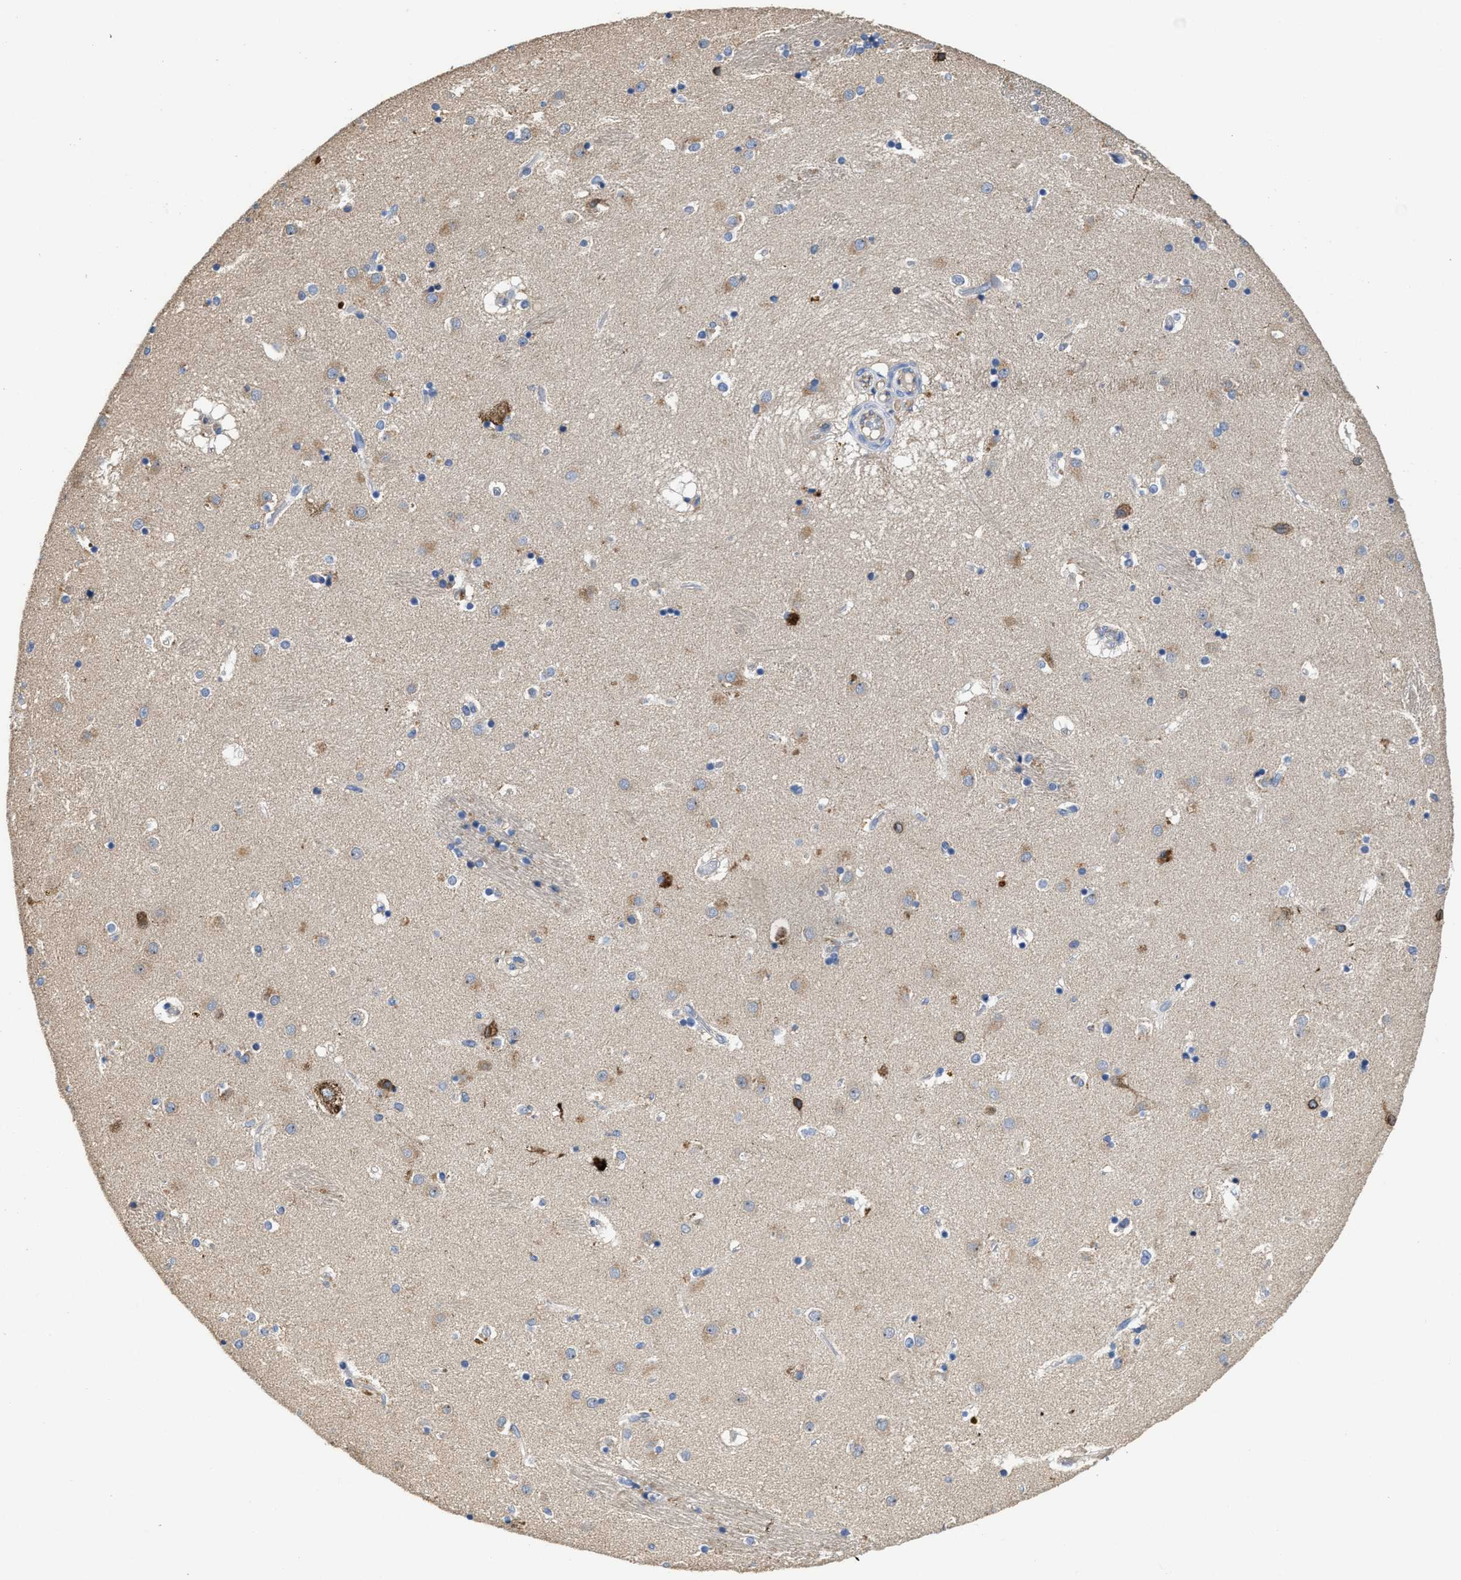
{"staining": {"intensity": "moderate", "quantity": "<25%", "location": "cytoplasmic/membranous"}, "tissue": "caudate", "cell_type": "Glial cells", "image_type": "normal", "snomed": [{"axis": "morphology", "description": "Normal tissue, NOS"}, {"axis": "topography", "description": "Lateral ventricle wall"}], "caption": "Protein expression analysis of benign human caudate reveals moderate cytoplasmic/membranous positivity in about <25% of glial cells. (DAB (3,3'-diaminobenzidine) = brown stain, brightfield microscopy at high magnification).", "gene": "PEG10", "patient": {"sex": "male", "age": 70}}